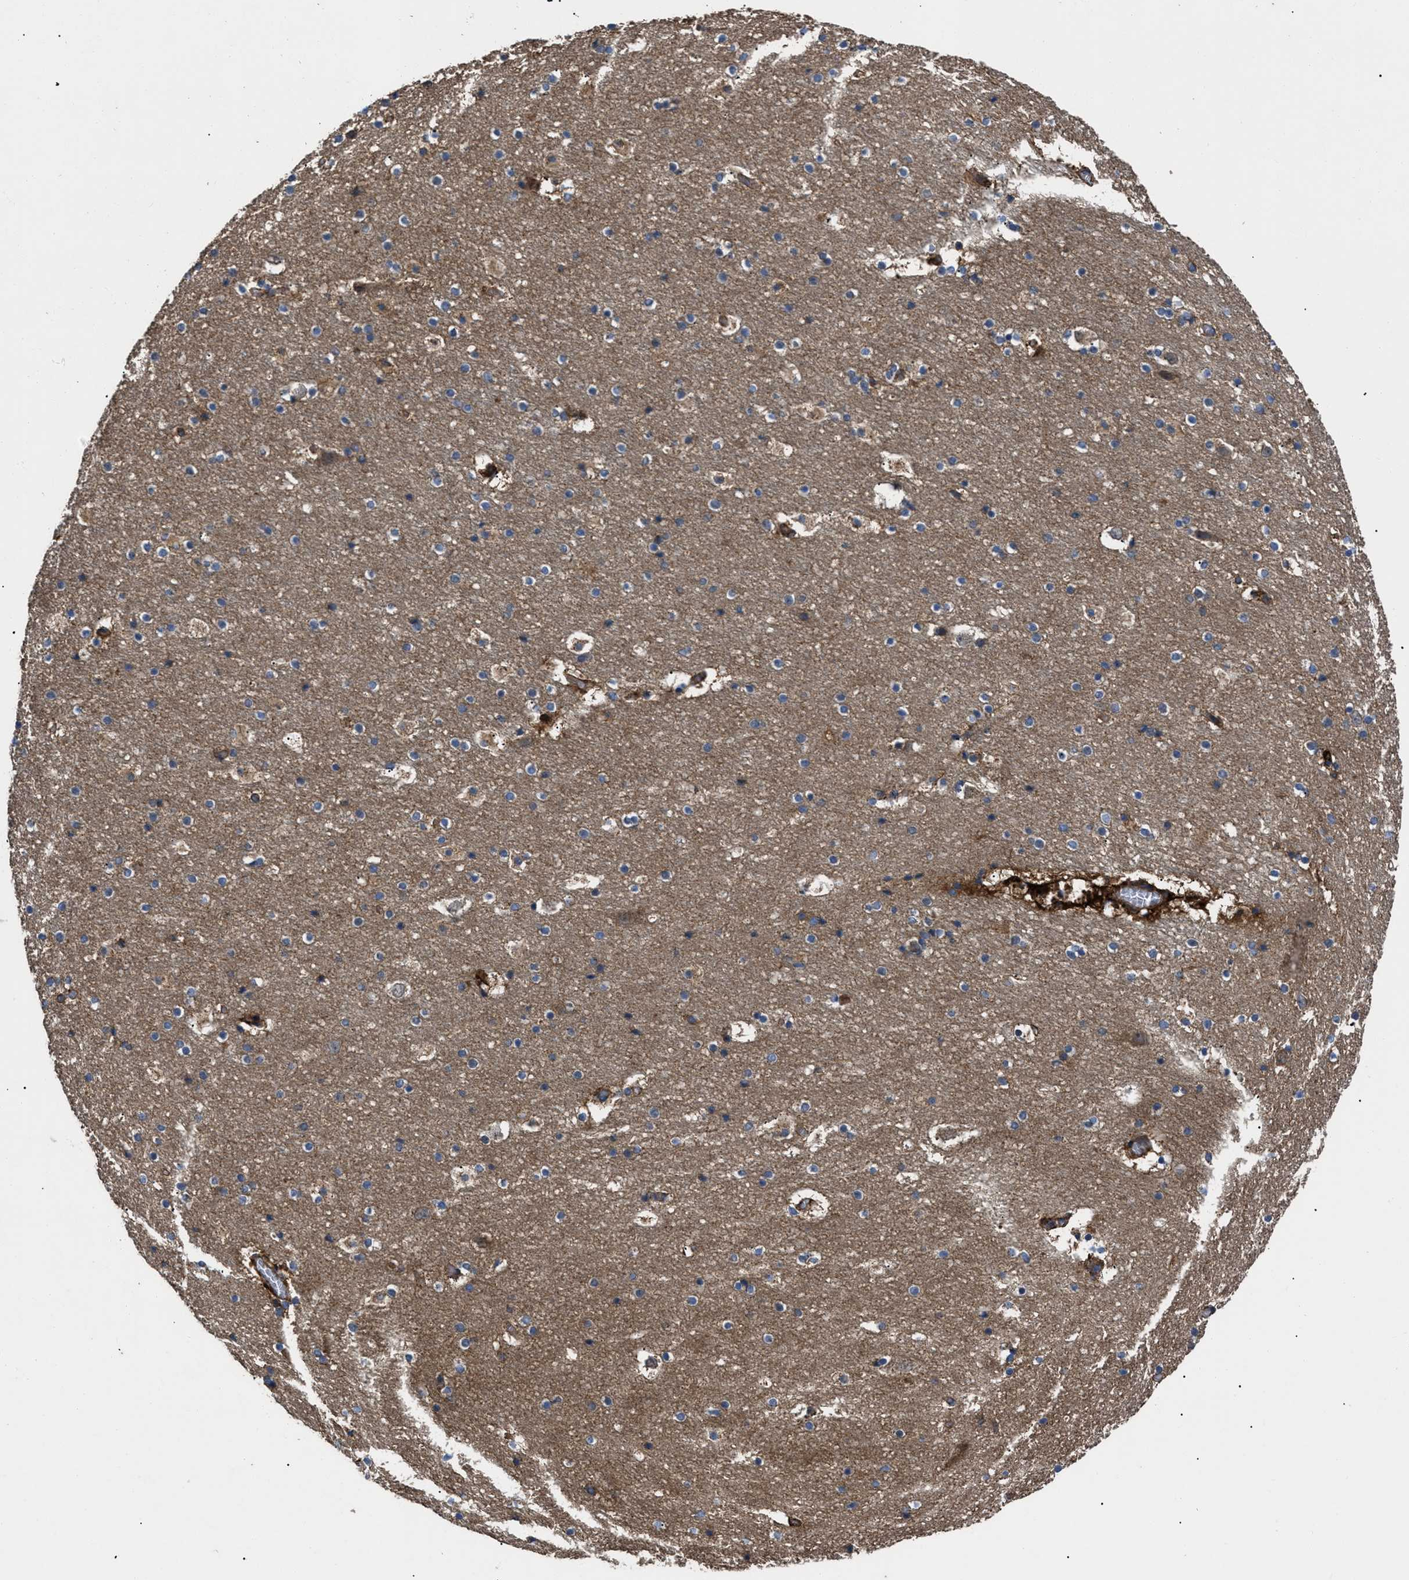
{"staining": {"intensity": "moderate", "quantity": "<25%", "location": "cytoplasmic/membranous"}, "tissue": "hippocampus", "cell_type": "Glial cells", "image_type": "normal", "snomed": [{"axis": "morphology", "description": "Normal tissue, NOS"}, {"axis": "topography", "description": "Hippocampus"}], "caption": "IHC micrograph of benign hippocampus: hippocampus stained using IHC exhibits low levels of moderate protein expression localized specifically in the cytoplasmic/membranous of glial cells, appearing as a cytoplasmic/membranous brown color.", "gene": "NT5E", "patient": {"sex": "male", "age": 45}}